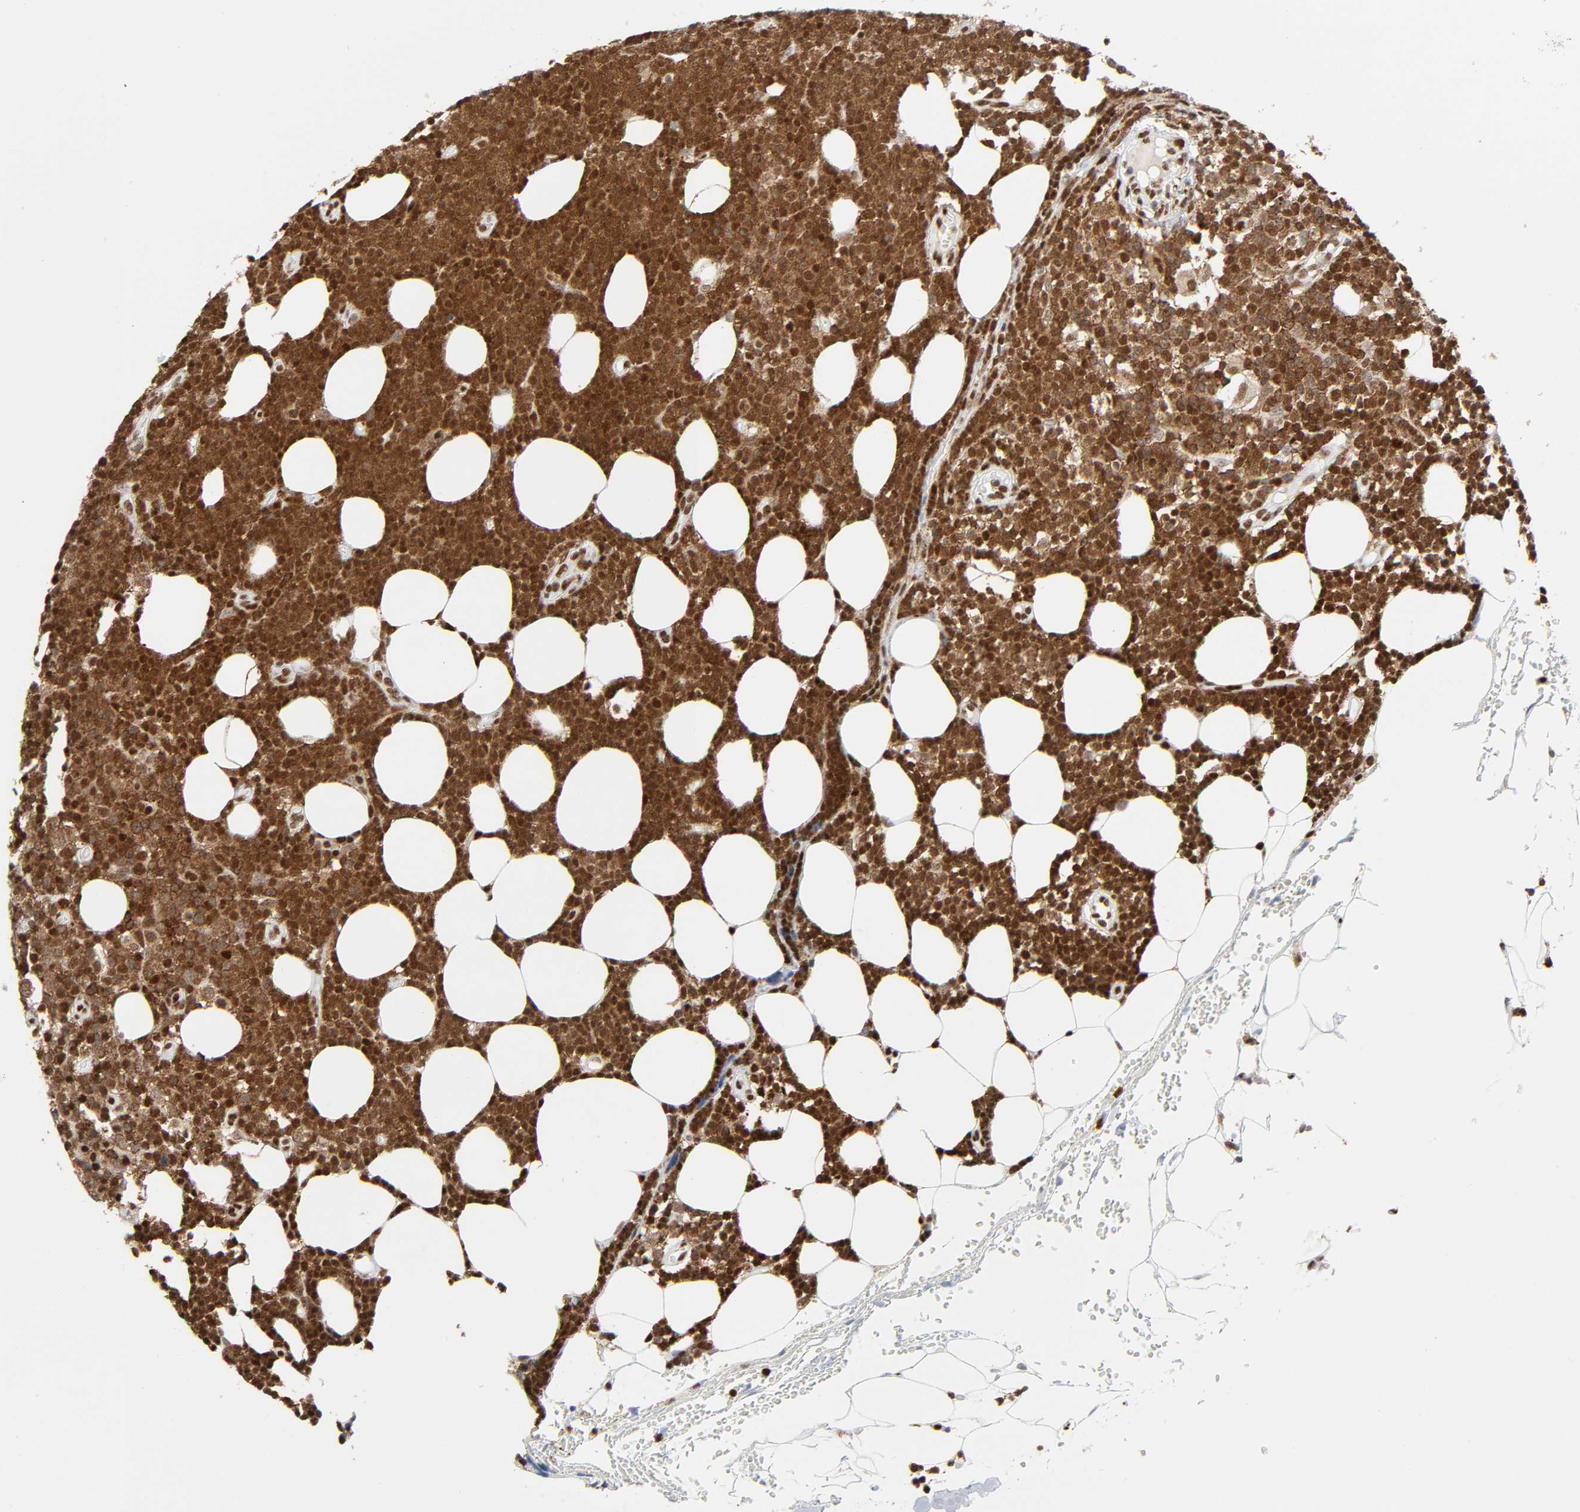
{"staining": {"intensity": "strong", "quantity": ">75%", "location": "cytoplasmic/membranous,nuclear"}, "tissue": "lymphoma", "cell_type": "Tumor cells", "image_type": "cancer", "snomed": [{"axis": "morphology", "description": "Malignant lymphoma, non-Hodgkin's type, Low grade"}, {"axis": "topography", "description": "Soft tissue"}], "caption": "High-power microscopy captured an IHC micrograph of lymphoma, revealing strong cytoplasmic/membranous and nuclear expression in approximately >75% of tumor cells. Immunohistochemistry (ihc) stains the protein of interest in brown and the nuclei are stained blue.", "gene": "WAS", "patient": {"sex": "male", "age": 92}}